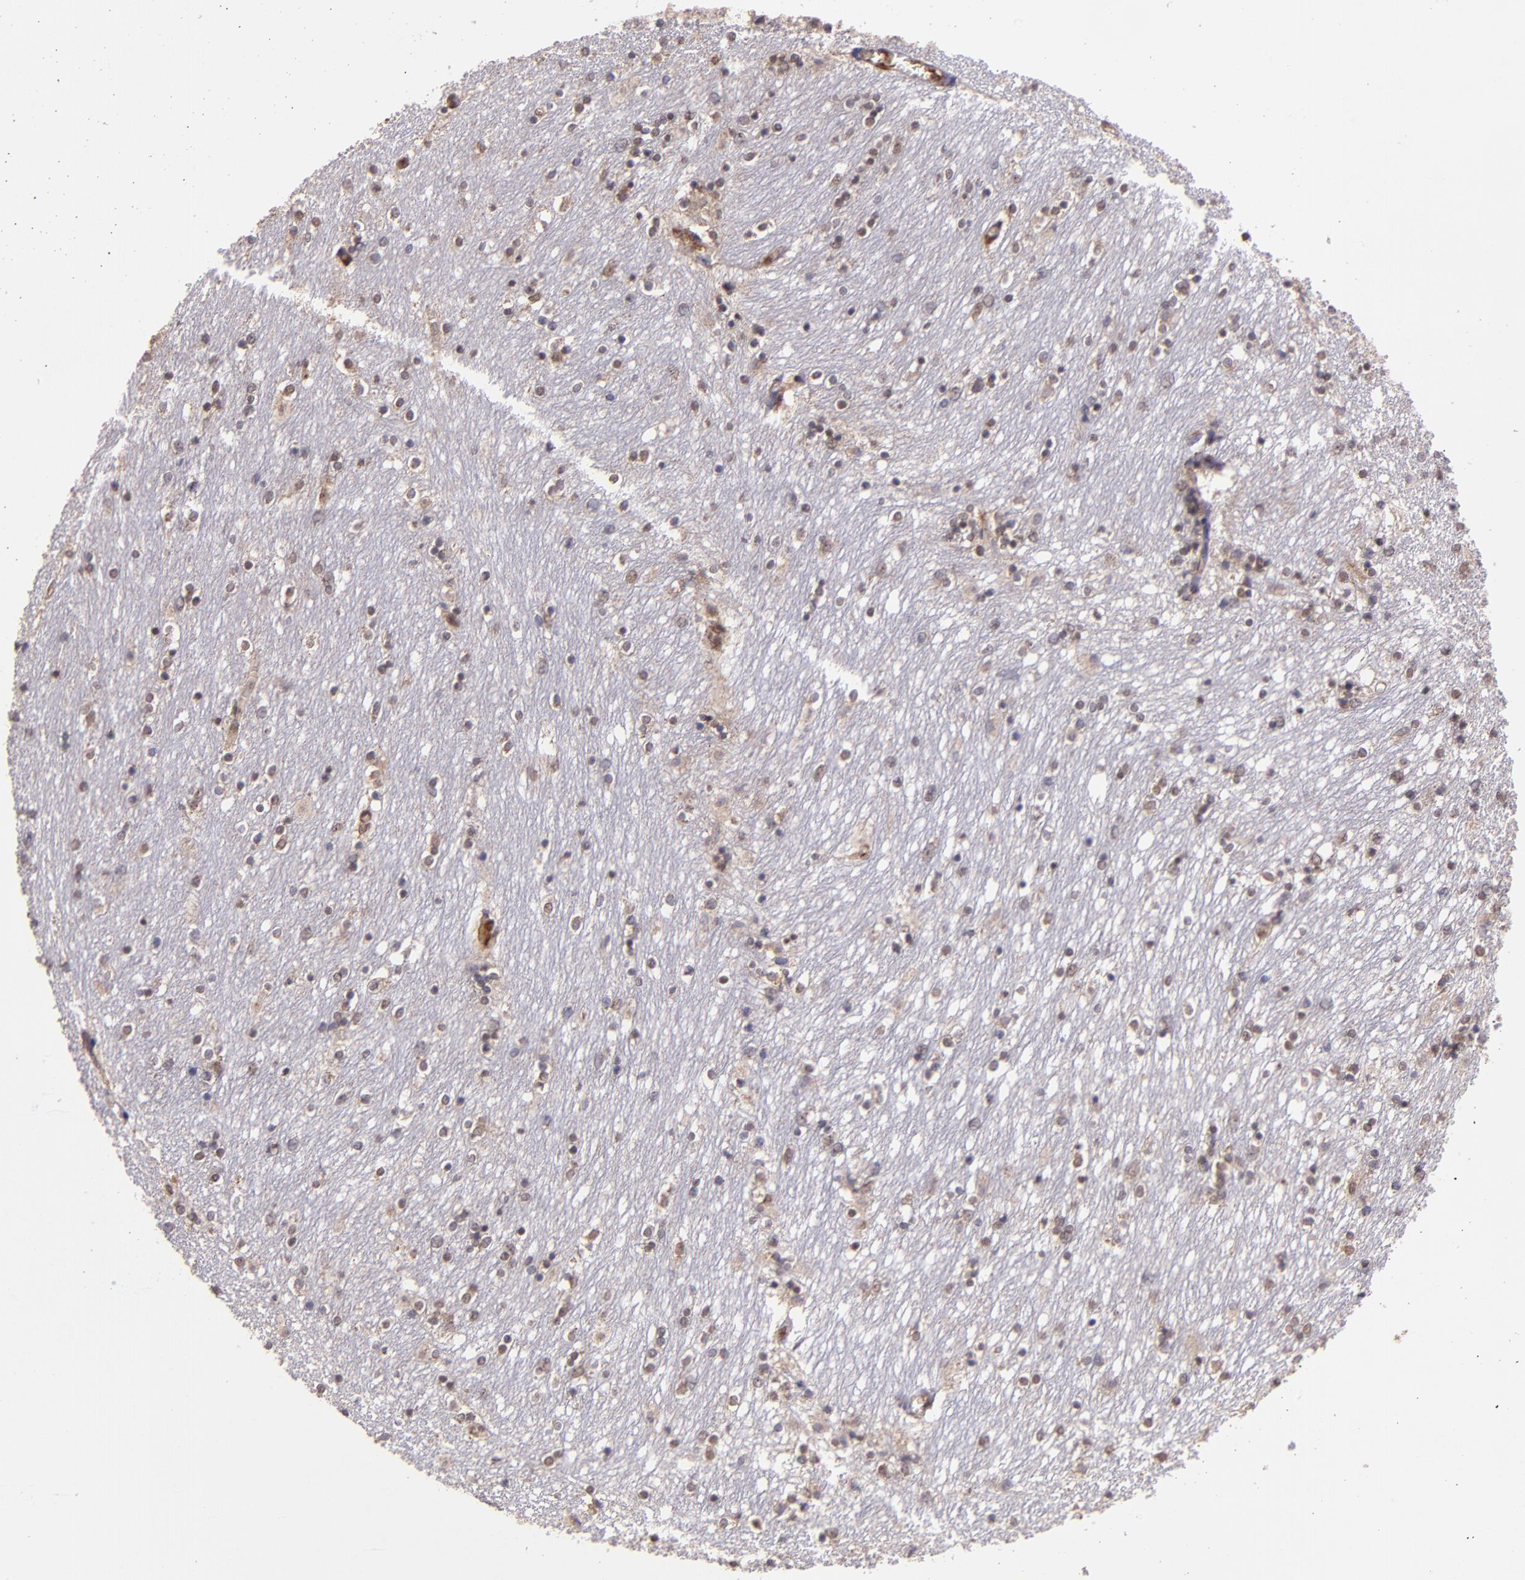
{"staining": {"intensity": "moderate", "quantity": "<25%", "location": "cytoplasmic/membranous"}, "tissue": "caudate", "cell_type": "Glial cells", "image_type": "normal", "snomed": [{"axis": "morphology", "description": "Normal tissue, NOS"}, {"axis": "topography", "description": "Lateral ventricle wall"}], "caption": "This photomicrograph demonstrates immunohistochemistry (IHC) staining of unremarkable human caudate, with low moderate cytoplasmic/membranous staining in approximately <25% of glial cells.", "gene": "USP51", "patient": {"sex": "female", "age": 54}}